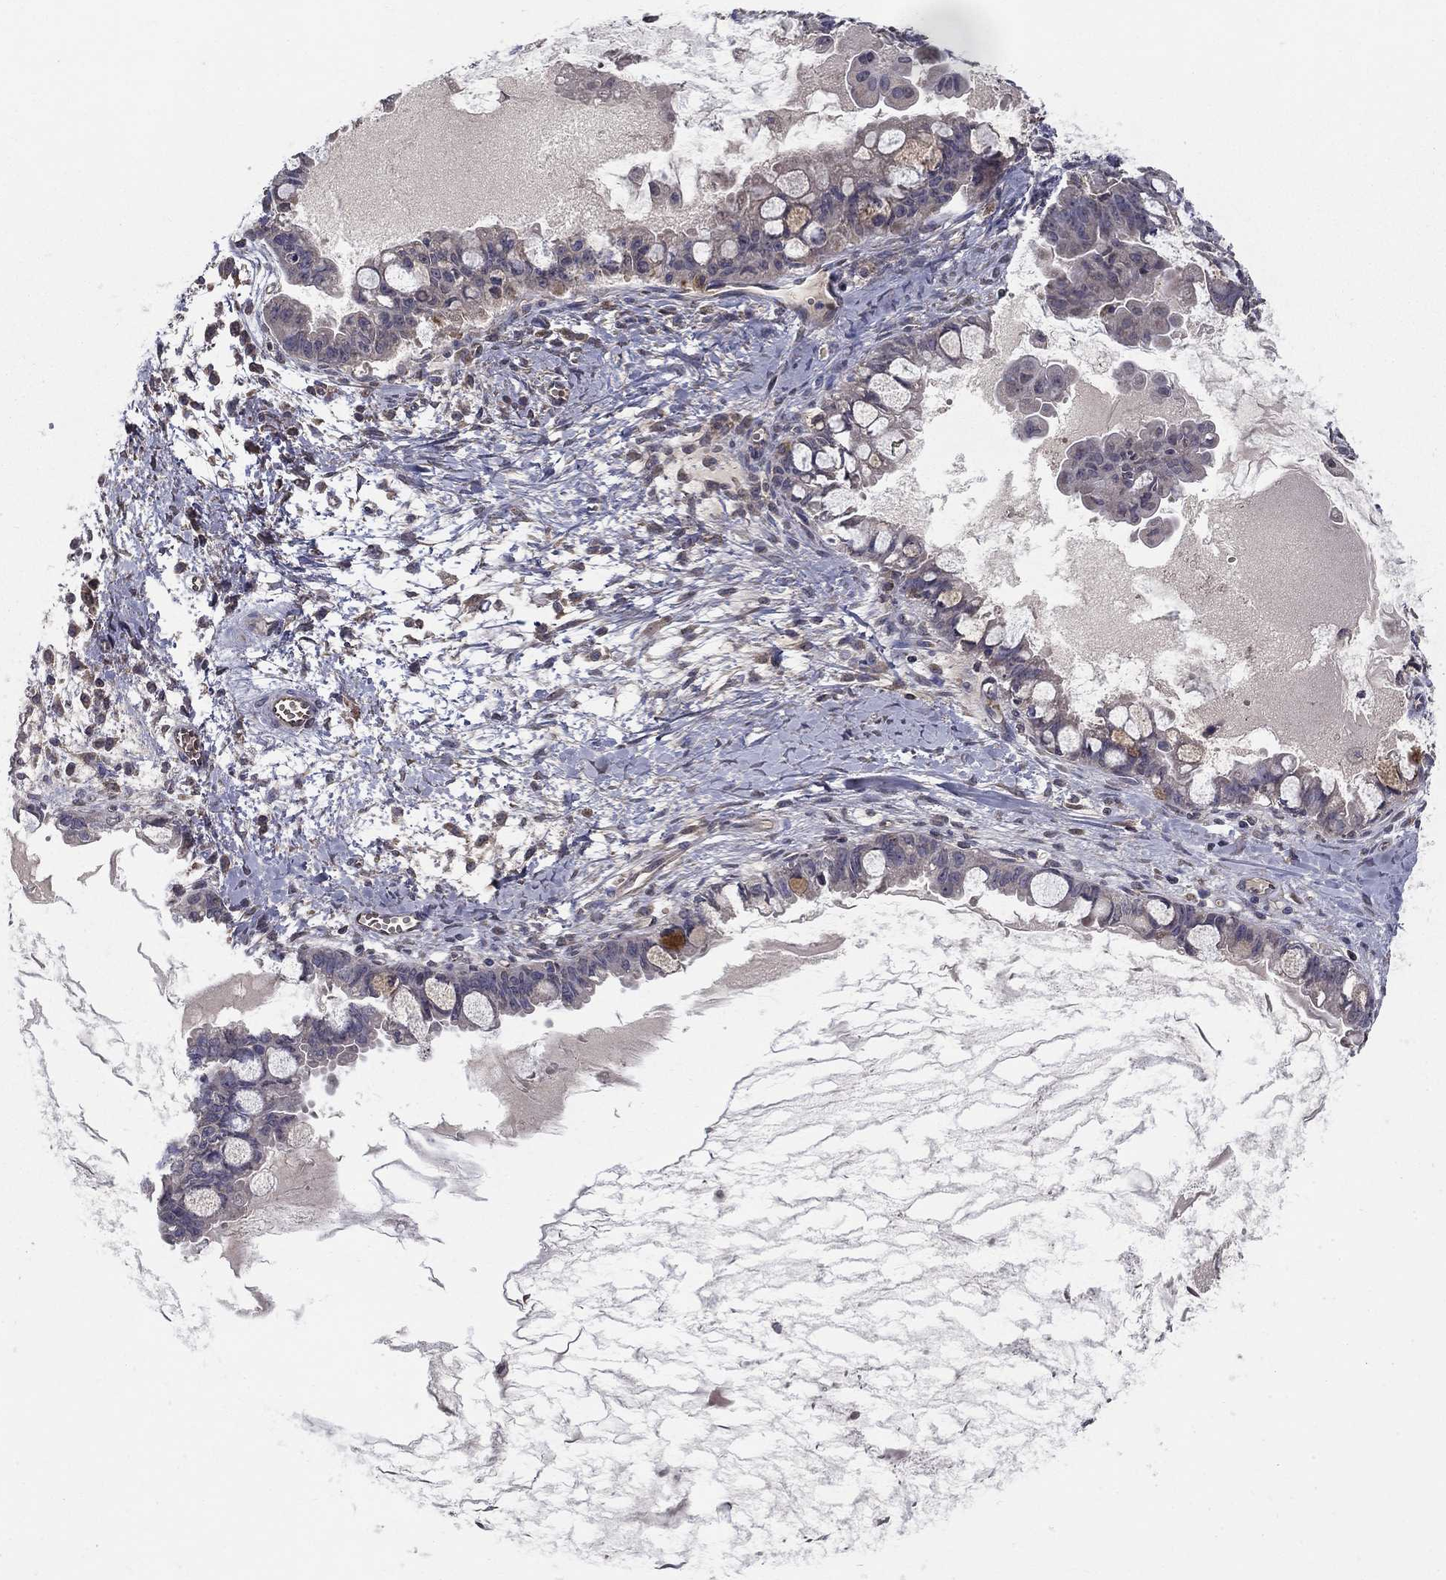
{"staining": {"intensity": "negative", "quantity": "none", "location": "none"}, "tissue": "ovarian cancer", "cell_type": "Tumor cells", "image_type": "cancer", "snomed": [{"axis": "morphology", "description": "Cystadenocarcinoma, mucinous, NOS"}, {"axis": "topography", "description": "Ovary"}], "caption": "Tumor cells show no significant protein staining in ovarian cancer. (Stains: DAB (3,3'-diaminobenzidine) immunohistochemistry with hematoxylin counter stain, Microscopy: brightfield microscopy at high magnification).", "gene": "SLC2A13", "patient": {"sex": "female", "age": 63}}